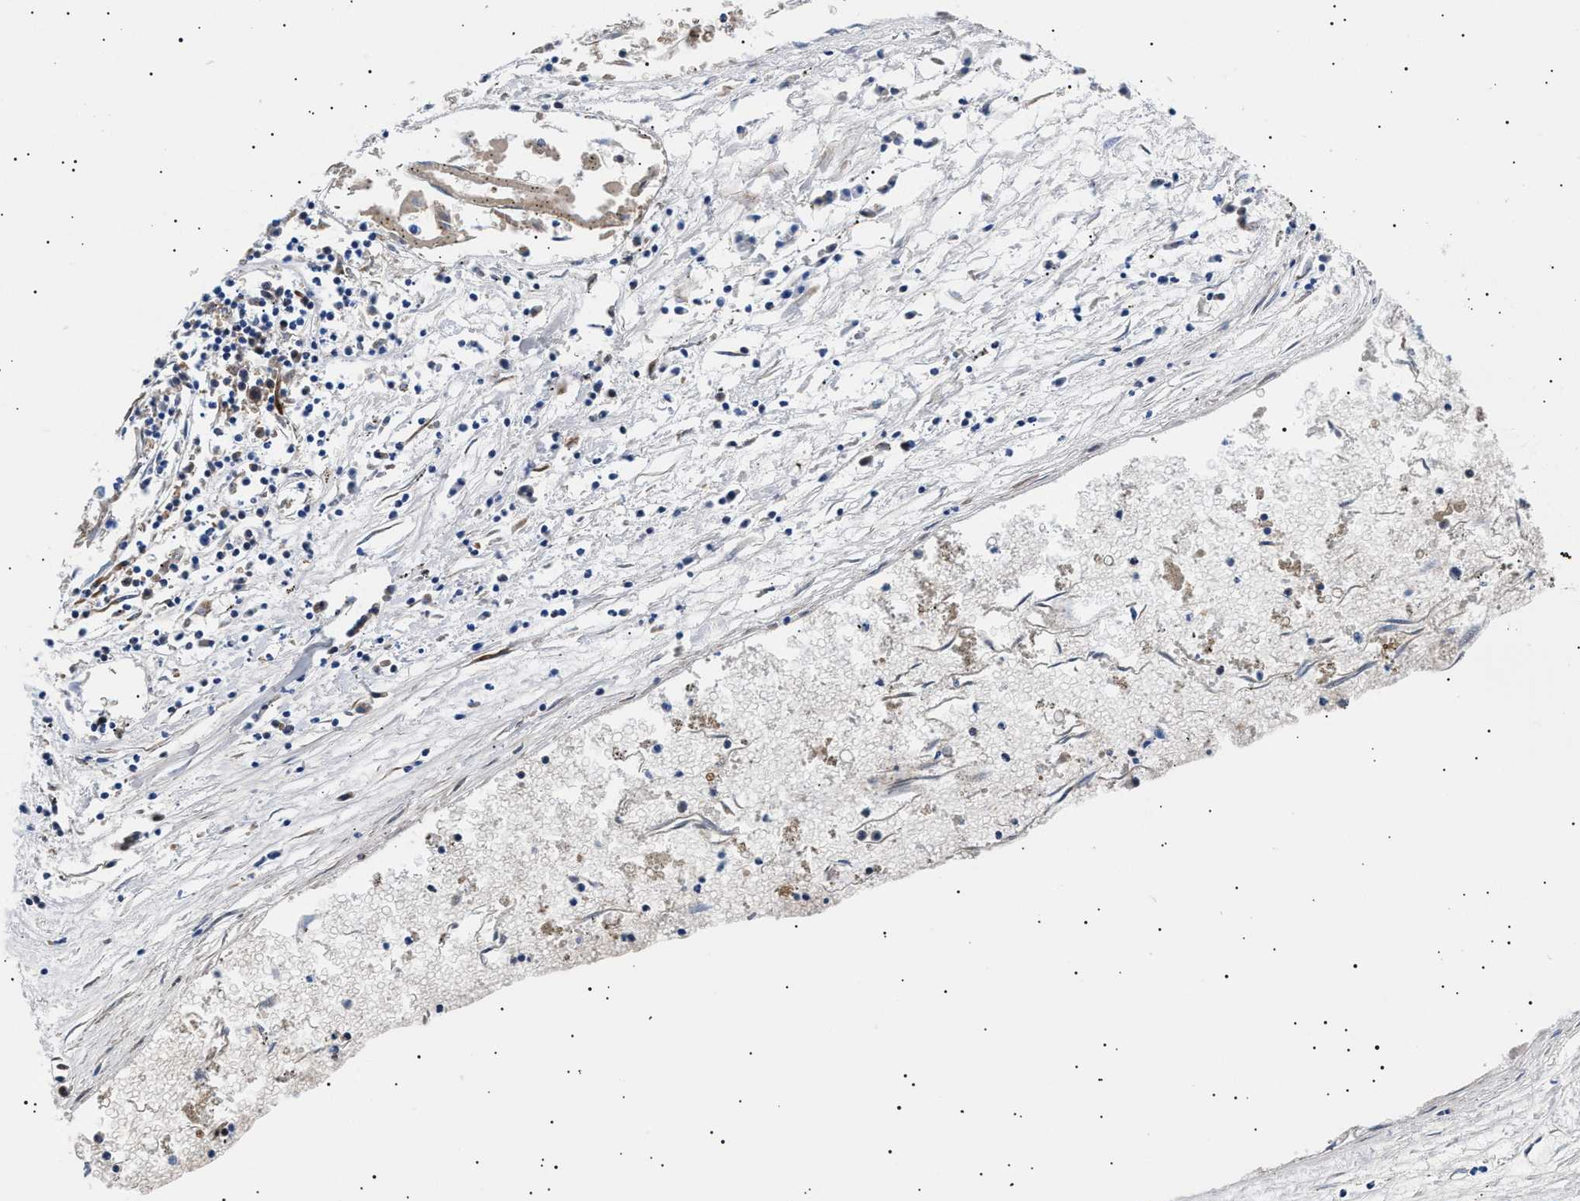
{"staining": {"intensity": "strong", "quantity": "<25%", "location": "cytoplasmic/membranous,nuclear"}, "tissue": "liver cancer", "cell_type": "Tumor cells", "image_type": "cancer", "snomed": [{"axis": "morphology", "description": "Carcinoma, Hepatocellular, NOS"}, {"axis": "topography", "description": "Liver"}], "caption": "Immunohistochemistry micrograph of liver cancer (hepatocellular carcinoma) stained for a protein (brown), which displays medium levels of strong cytoplasmic/membranous and nuclear expression in about <25% of tumor cells.", "gene": "HEMGN", "patient": {"sex": "male", "age": 72}}